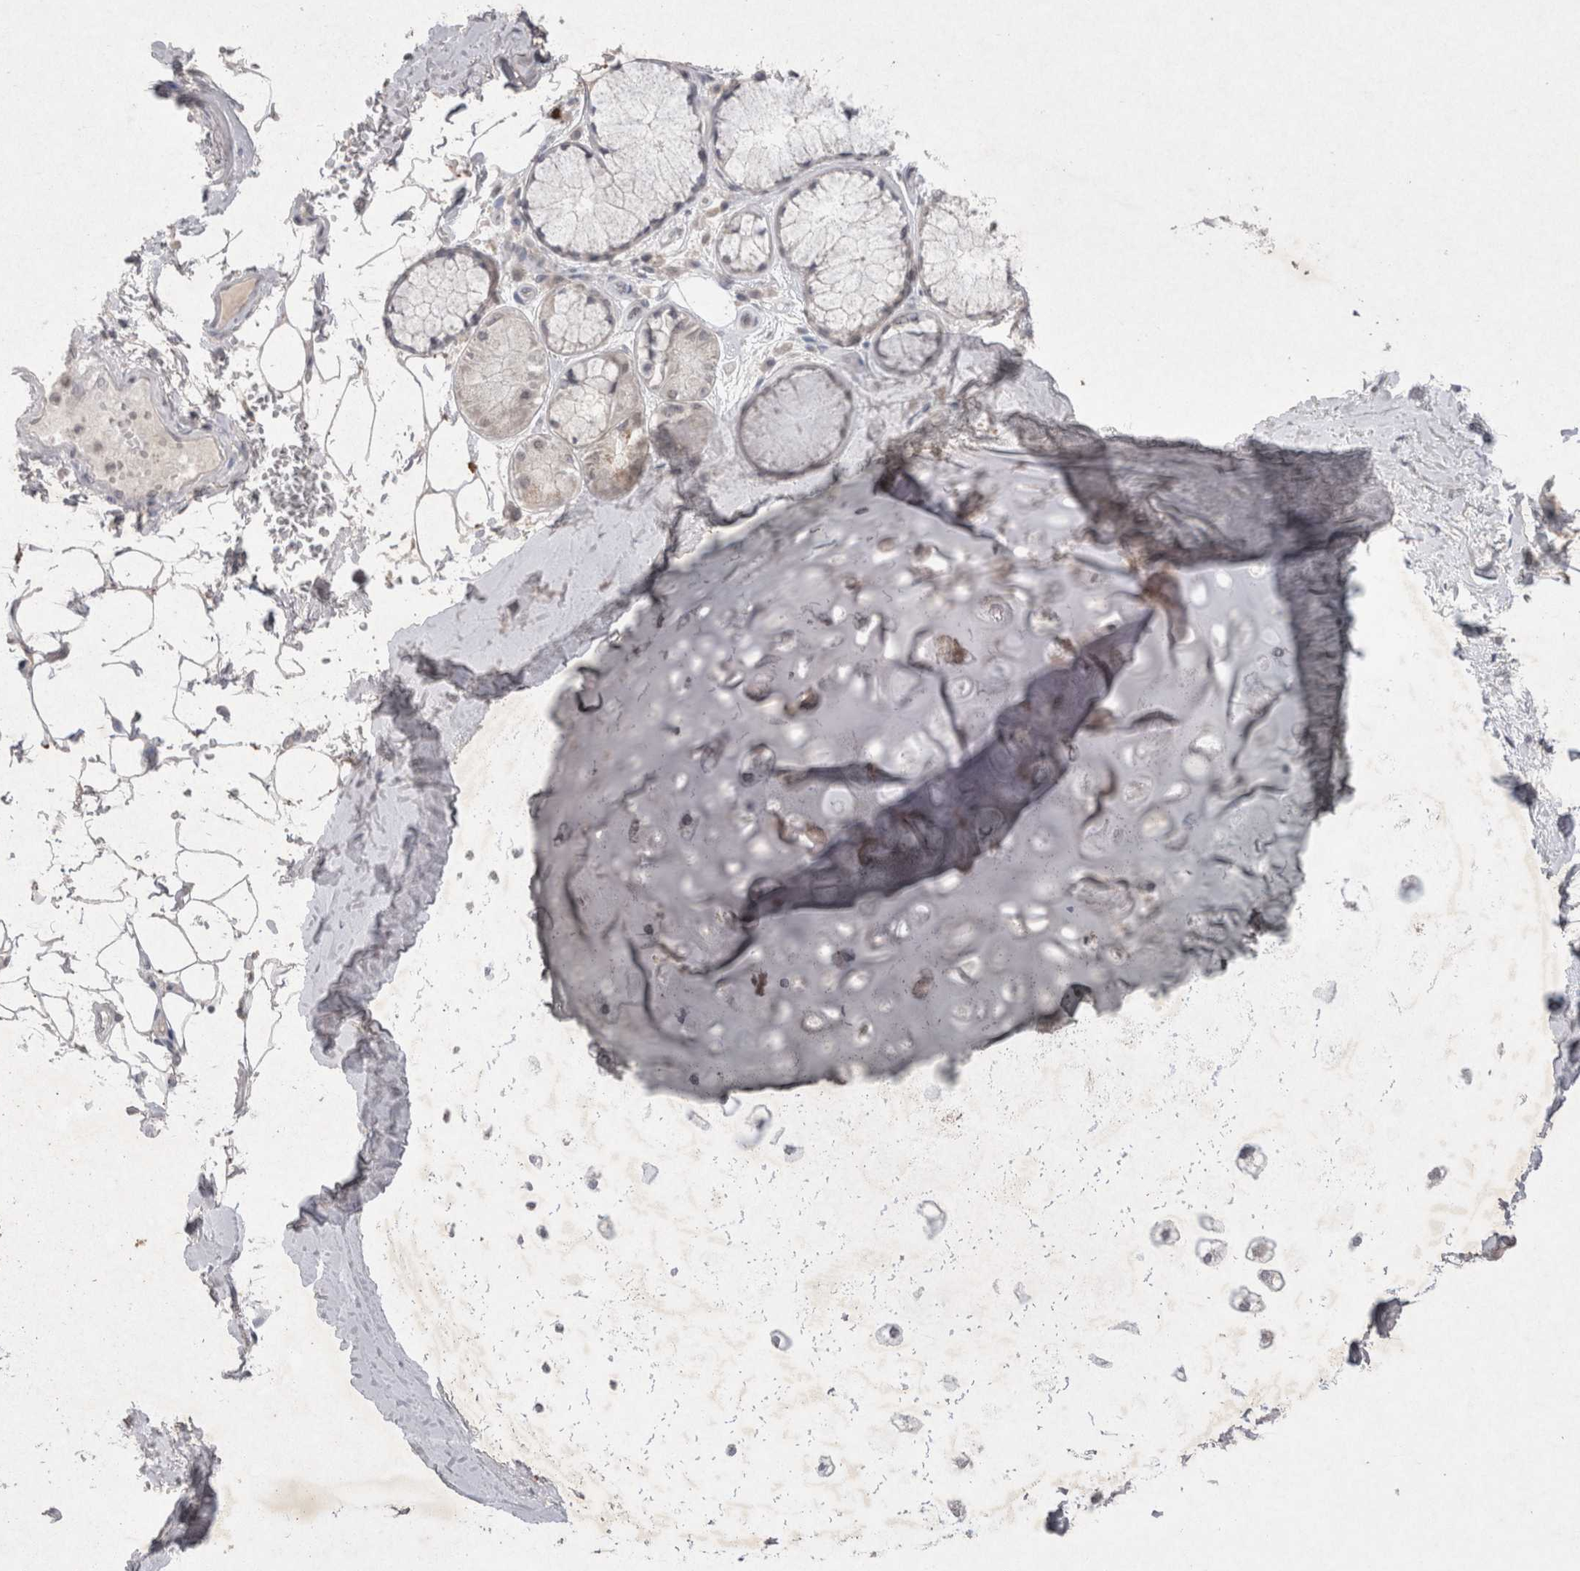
{"staining": {"intensity": "negative", "quantity": "none", "location": "none"}, "tissue": "adipose tissue", "cell_type": "Adipocytes", "image_type": "normal", "snomed": [{"axis": "morphology", "description": "Normal tissue, NOS"}, {"axis": "topography", "description": "Bronchus"}], "caption": "This is an IHC histopathology image of normal adipose tissue. There is no staining in adipocytes.", "gene": "LYVE1", "patient": {"sex": "male", "age": 66}}